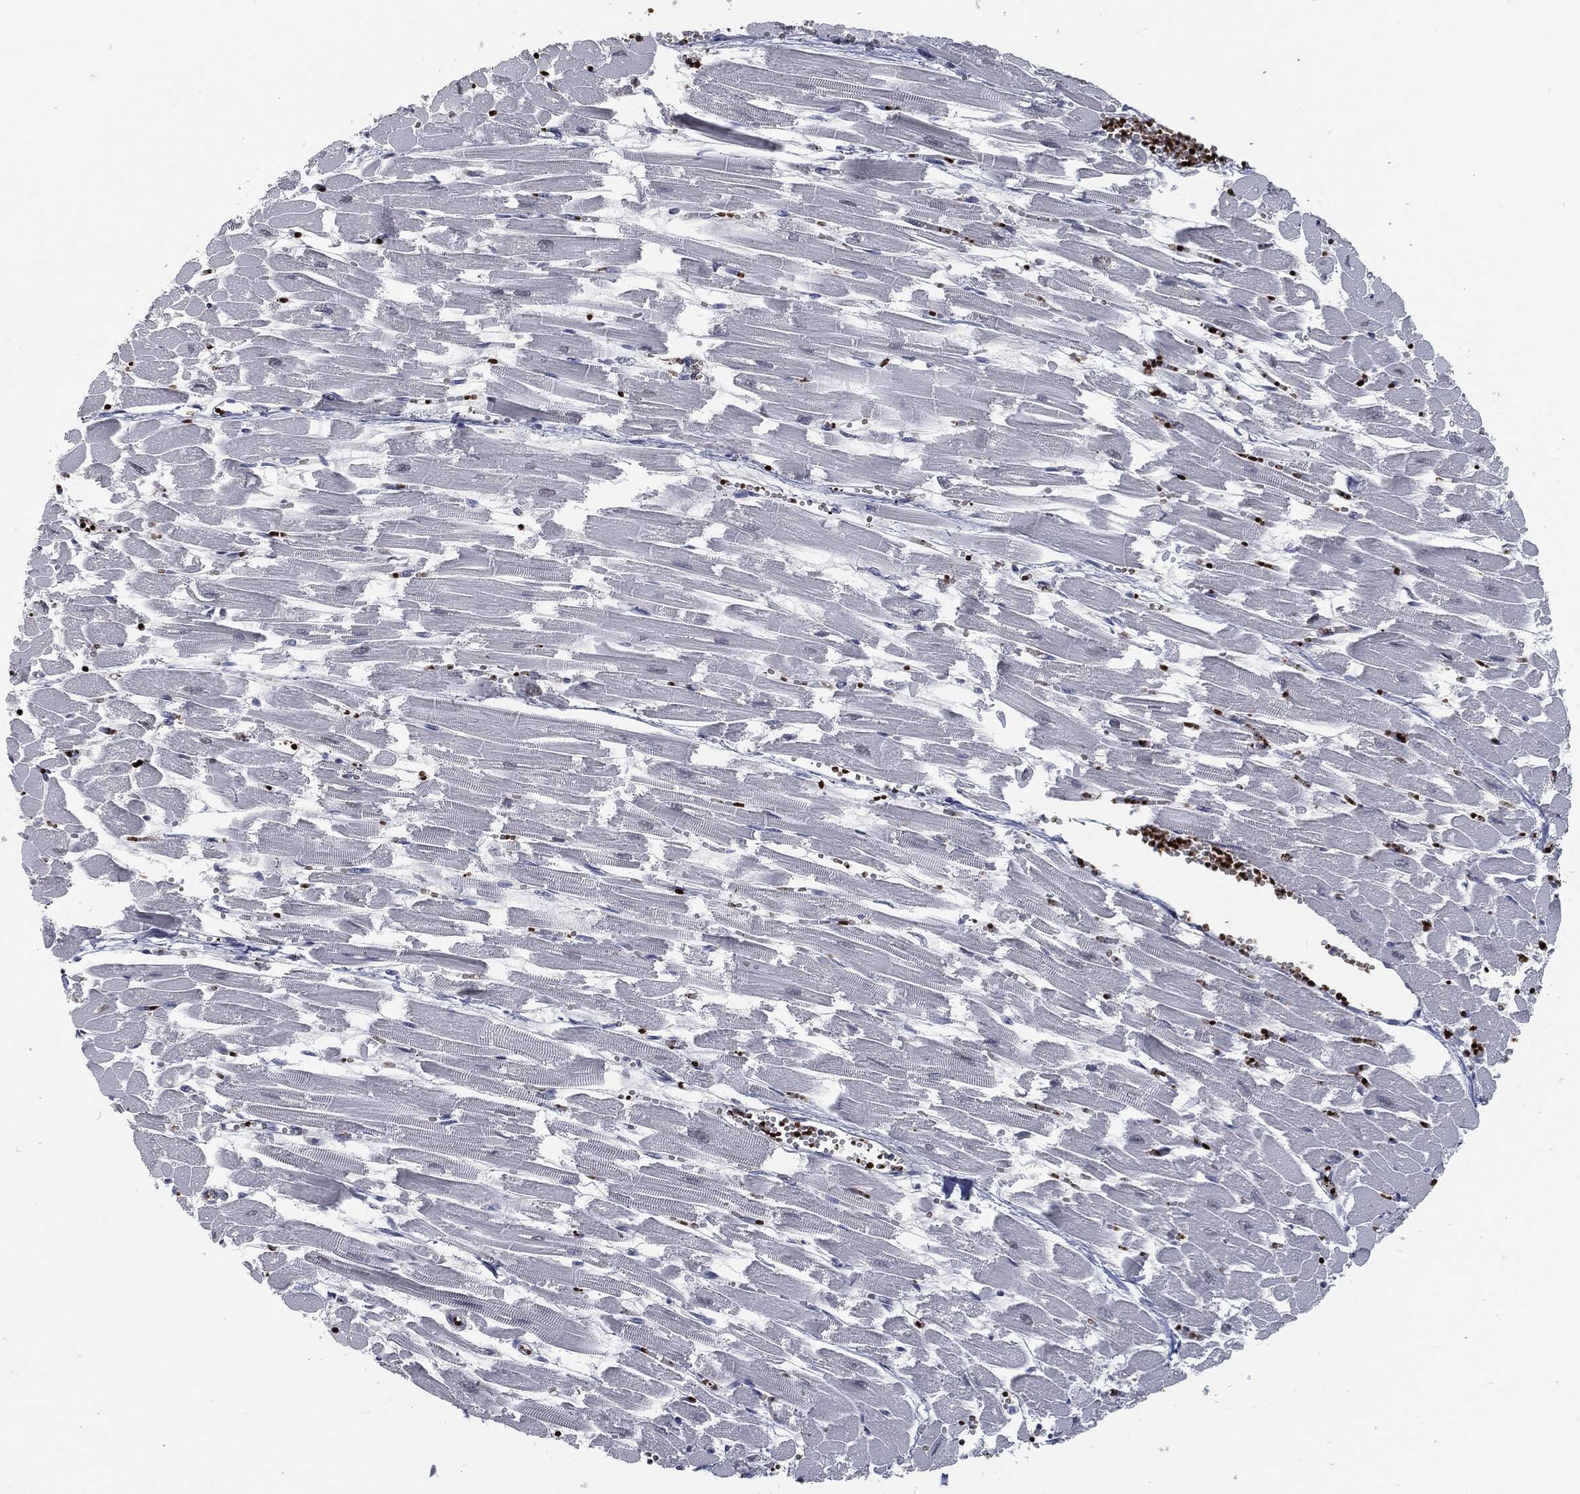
{"staining": {"intensity": "moderate", "quantity": "25%-75%", "location": "nuclear"}, "tissue": "heart muscle", "cell_type": "Cardiomyocytes", "image_type": "normal", "snomed": [{"axis": "morphology", "description": "Normal tissue, NOS"}, {"axis": "topography", "description": "Heart"}], "caption": "The micrograph shows staining of unremarkable heart muscle, revealing moderate nuclear protein positivity (brown color) within cardiomyocytes. (Stains: DAB in brown, nuclei in blue, Microscopy: brightfield microscopy at high magnification).", "gene": "ANXA1", "patient": {"sex": "female", "age": 52}}